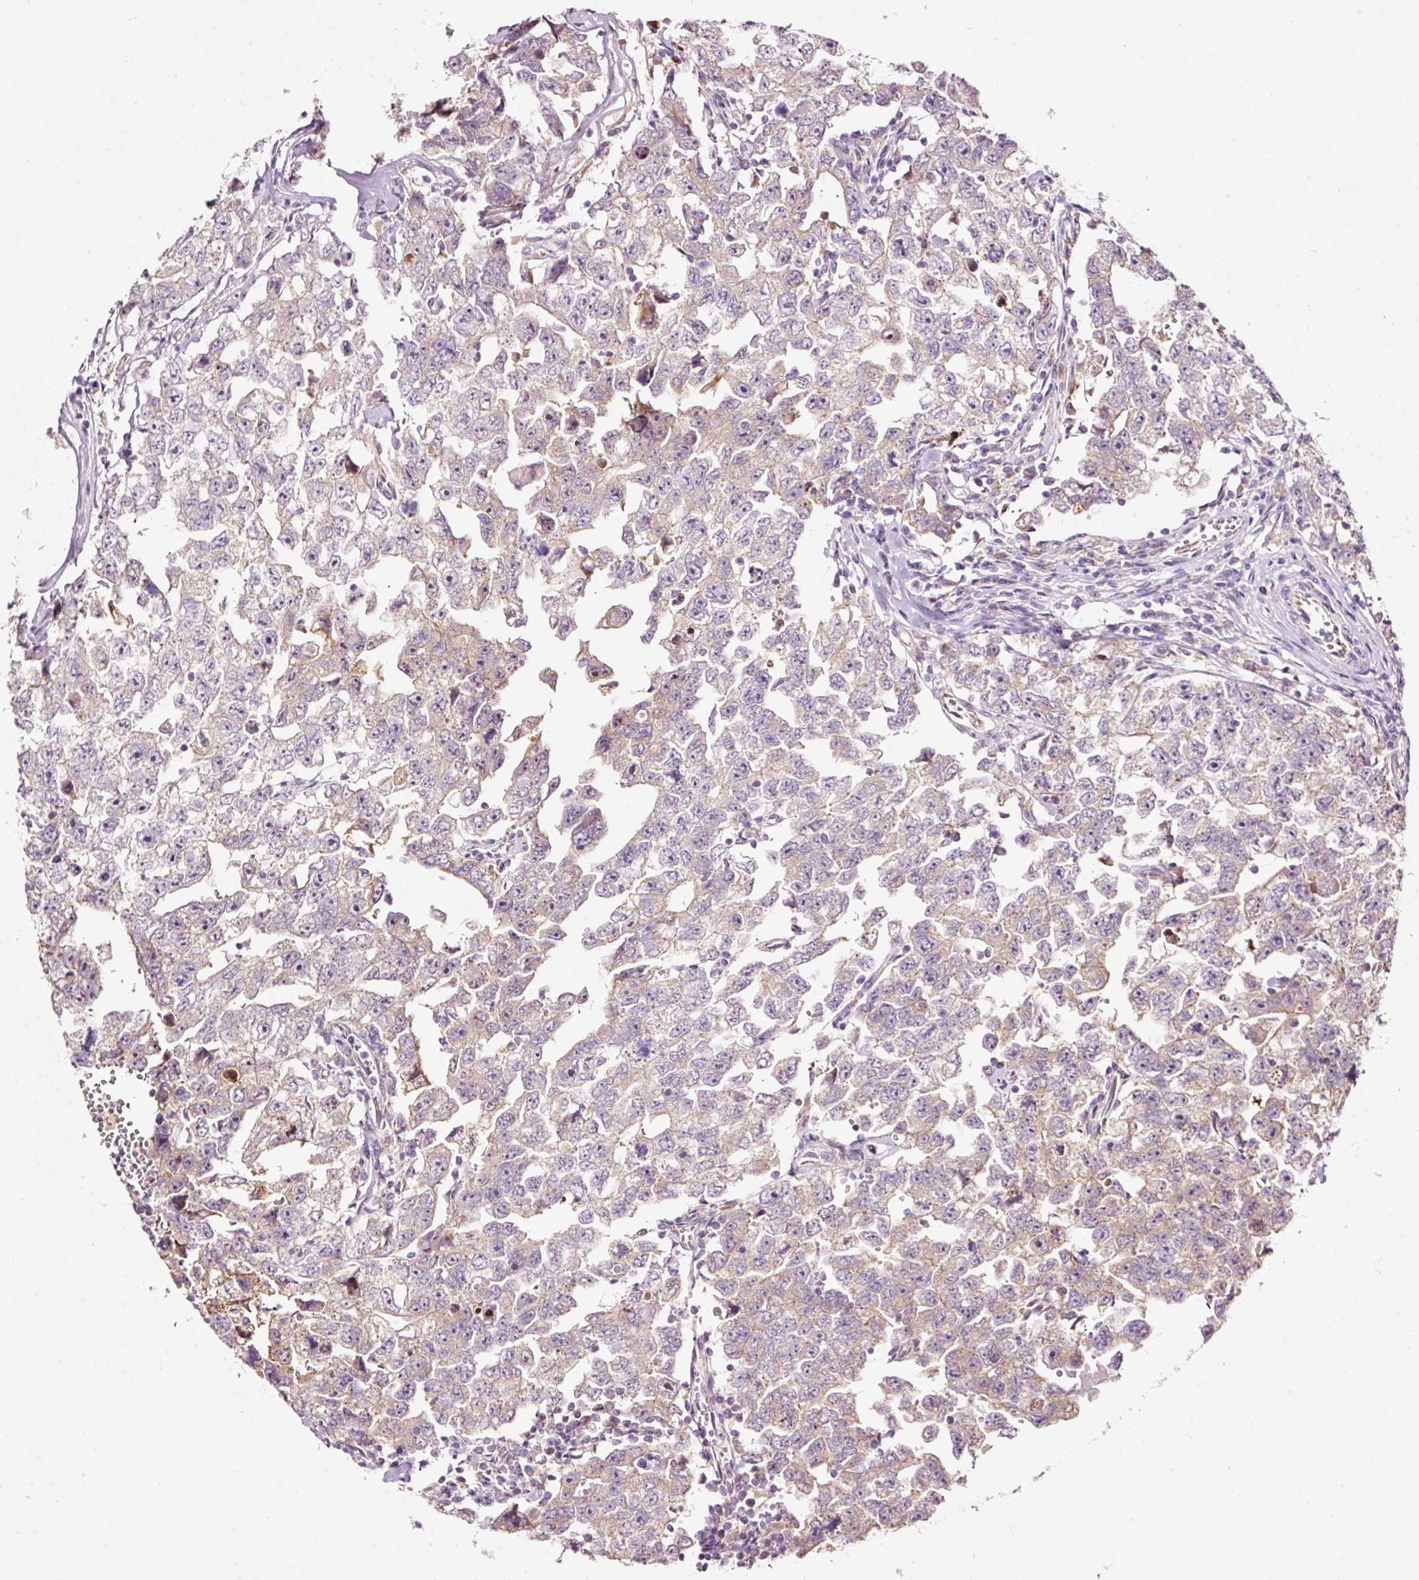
{"staining": {"intensity": "weak", "quantity": "25%-75%", "location": "cytoplasmic/membranous"}, "tissue": "testis cancer", "cell_type": "Tumor cells", "image_type": "cancer", "snomed": [{"axis": "morphology", "description": "Carcinoma, Embryonal, NOS"}, {"axis": "topography", "description": "Testis"}], "caption": "A low amount of weak cytoplasmic/membranous expression is seen in about 25%-75% of tumor cells in testis cancer (embryonal carcinoma) tissue.", "gene": "RSPO2", "patient": {"sex": "male", "age": 22}}